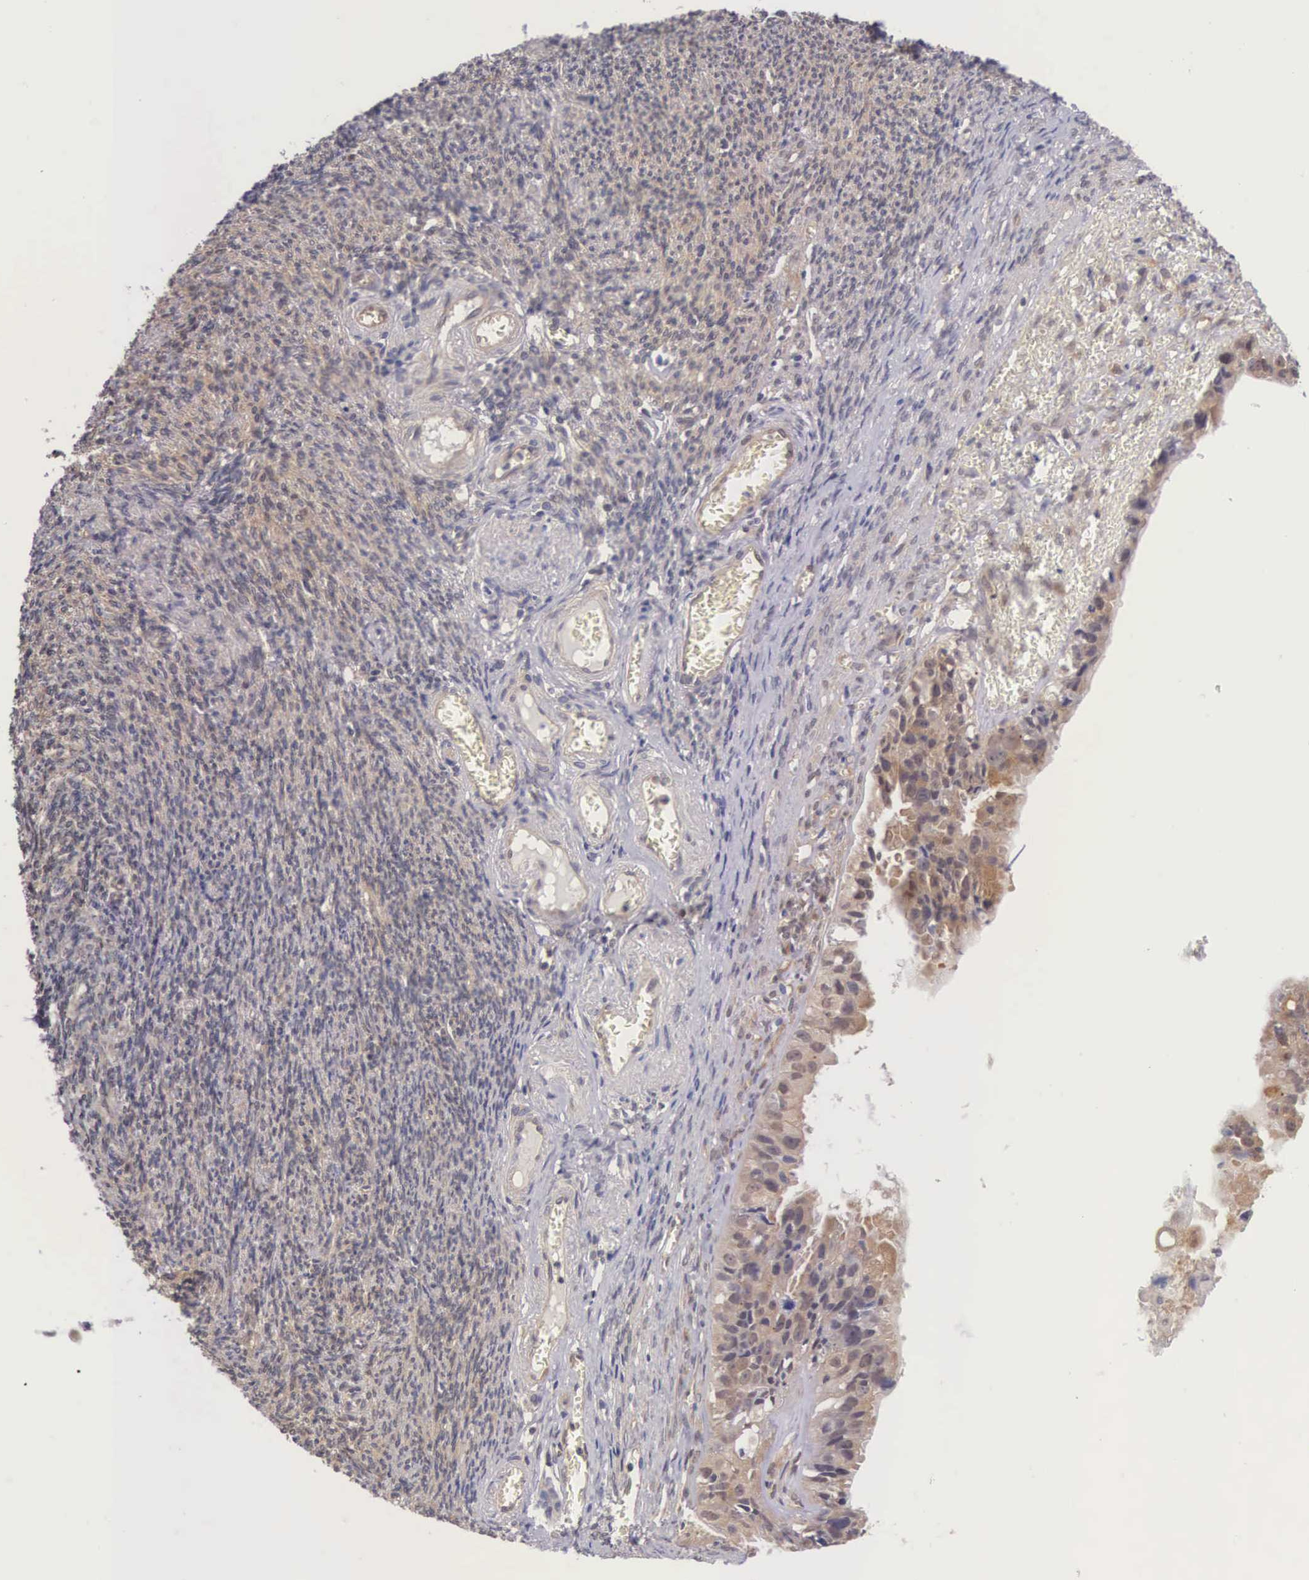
{"staining": {"intensity": "moderate", "quantity": "25%-75%", "location": "cytoplasmic/membranous"}, "tissue": "ovarian cancer", "cell_type": "Tumor cells", "image_type": "cancer", "snomed": [{"axis": "morphology", "description": "Carcinoma, endometroid"}, {"axis": "topography", "description": "Ovary"}], "caption": "Moderate cytoplasmic/membranous staining for a protein is seen in approximately 25%-75% of tumor cells of endometroid carcinoma (ovarian) using IHC.", "gene": "IGBP1", "patient": {"sex": "female", "age": 85}}